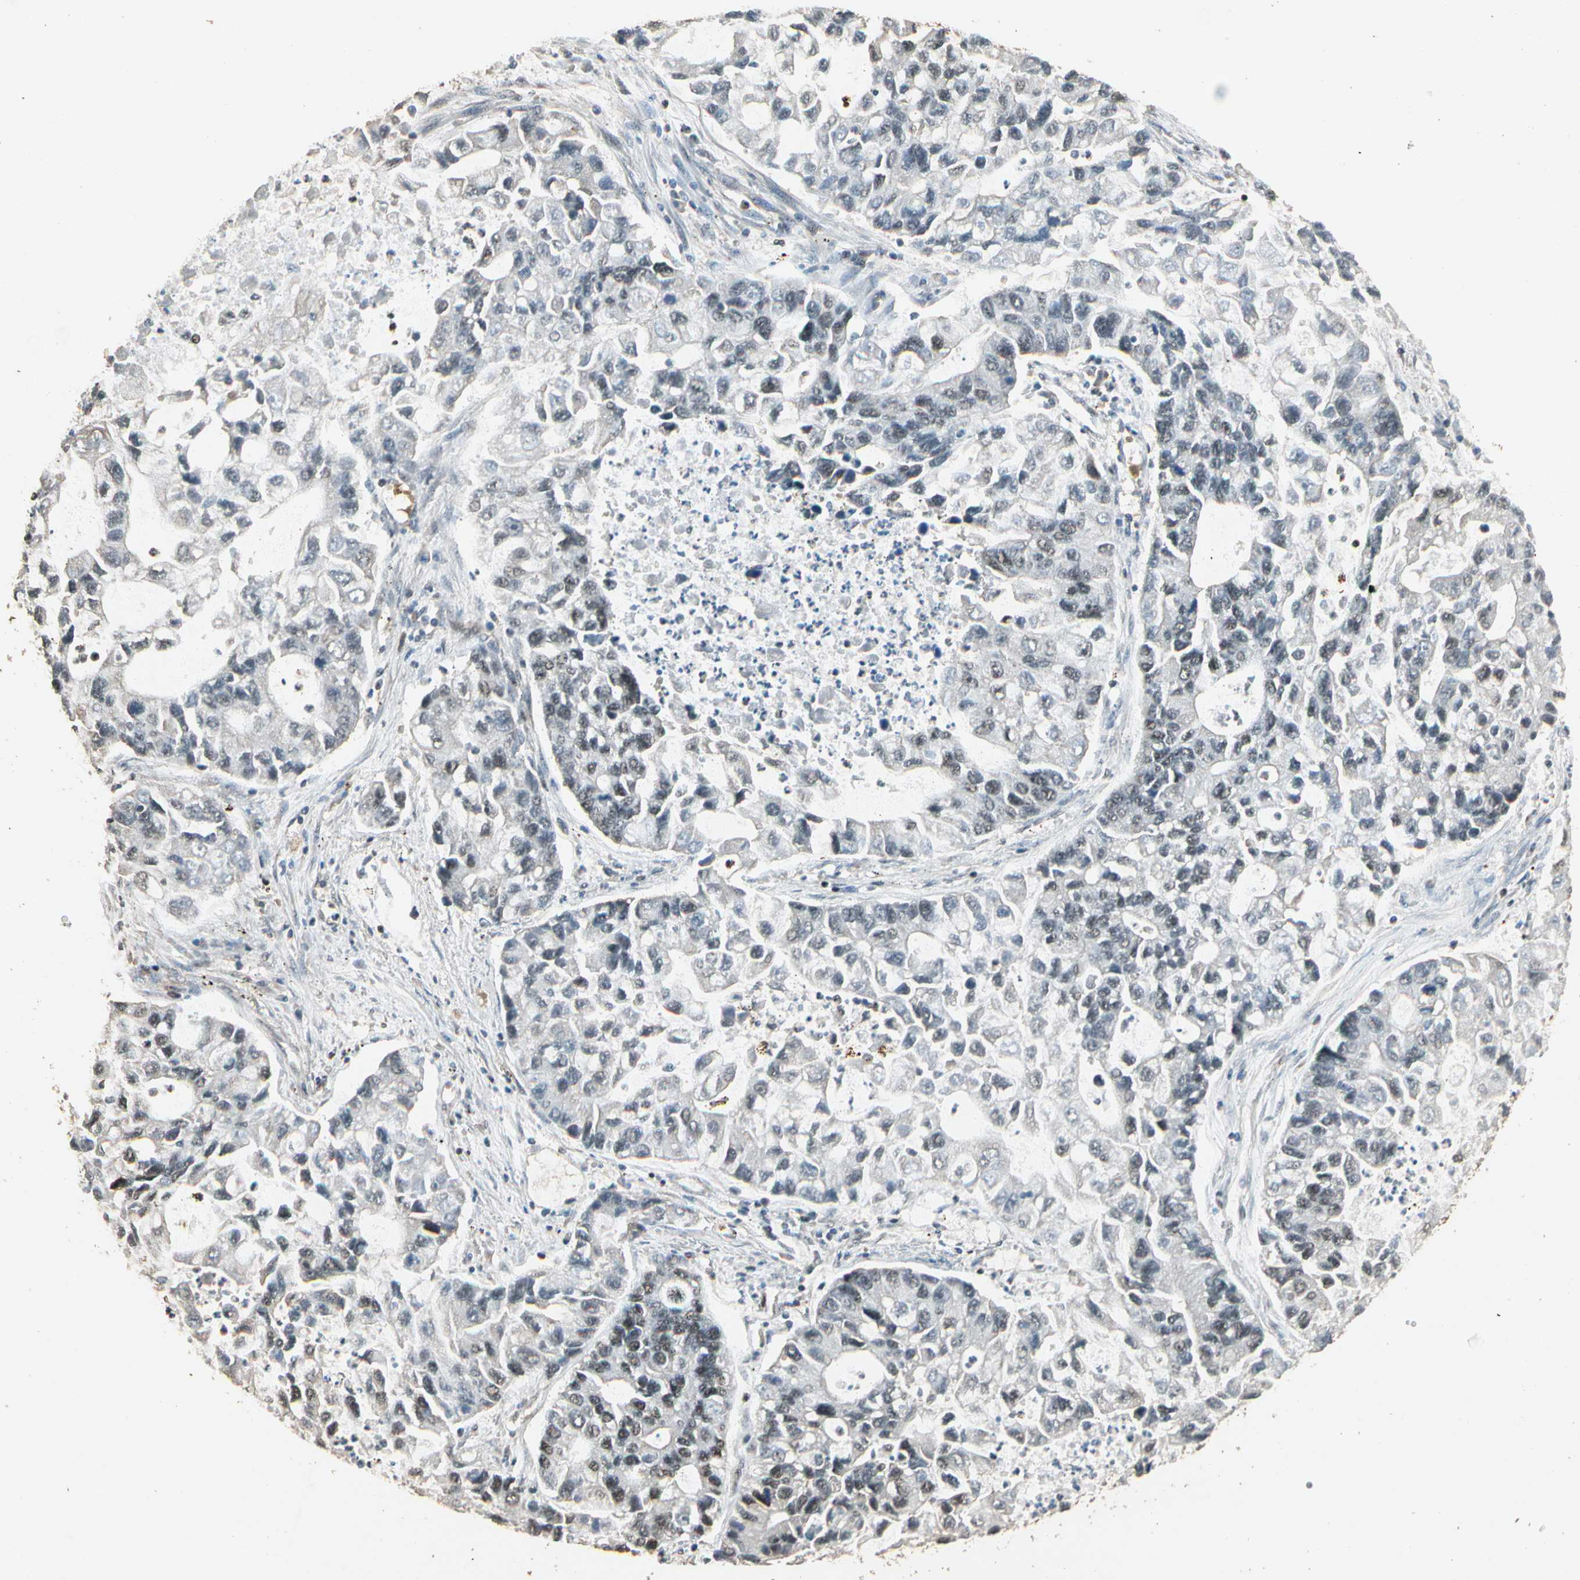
{"staining": {"intensity": "moderate", "quantity": "25%-75%", "location": "nuclear"}, "tissue": "lung cancer", "cell_type": "Tumor cells", "image_type": "cancer", "snomed": [{"axis": "morphology", "description": "Adenocarcinoma, NOS"}, {"axis": "topography", "description": "Lung"}], "caption": "IHC image of neoplastic tissue: human lung cancer stained using IHC reveals medium levels of moderate protein expression localized specifically in the nuclear of tumor cells, appearing as a nuclear brown color.", "gene": "RBM25", "patient": {"sex": "female", "age": 51}}